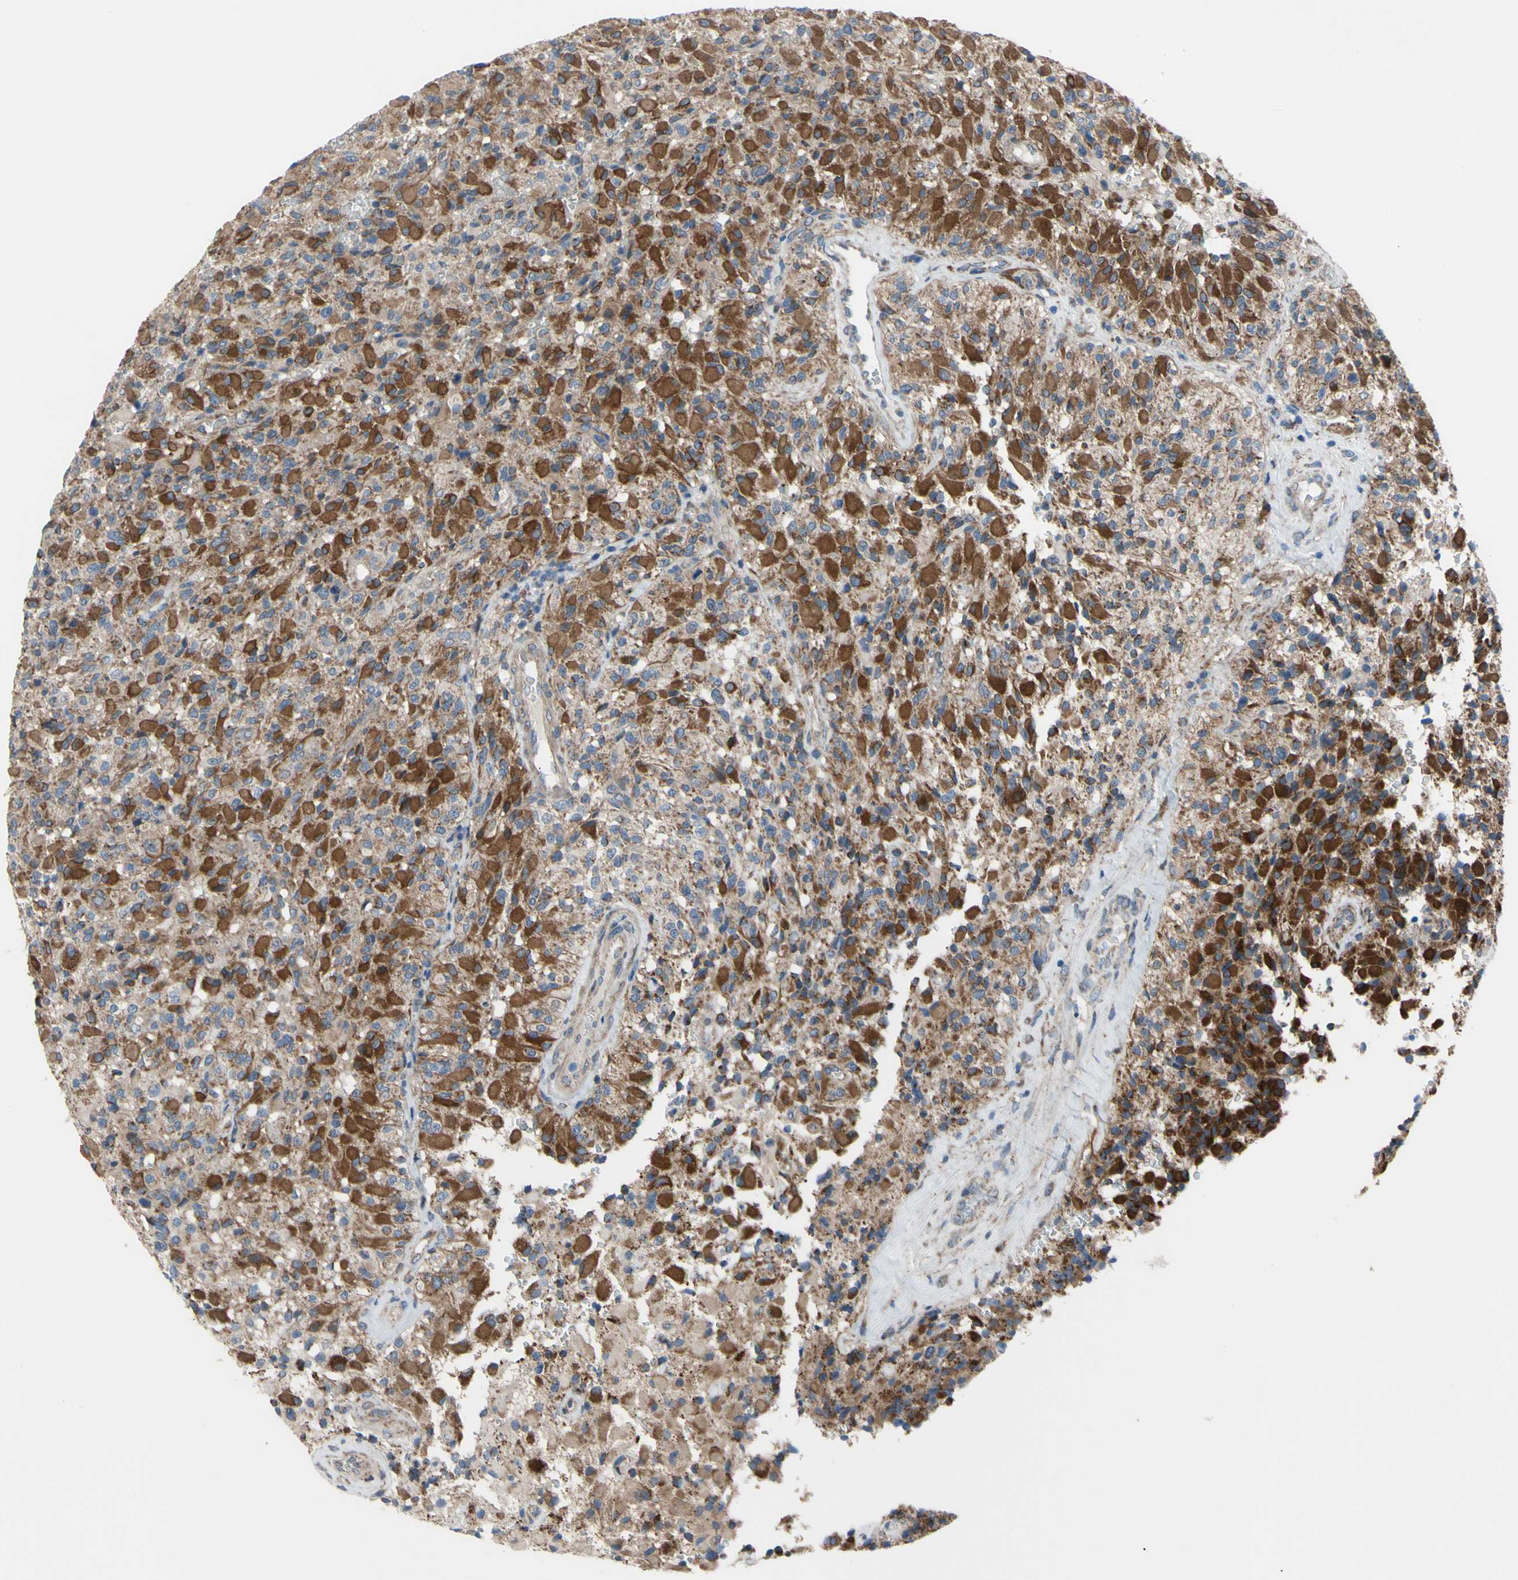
{"staining": {"intensity": "strong", "quantity": "25%-75%", "location": "cytoplasmic/membranous"}, "tissue": "glioma", "cell_type": "Tumor cells", "image_type": "cancer", "snomed": [{"axis": "morphology", "description": "Glioma, malignant, High grade"}, {"axis": "topography", "description": "Brain"}], "caption": "Protein expression analysis of human high-grade glioma (malignant) reveals strong cytoplasmic/membranous positivity in about 25%-75% of tumor cells. (DAB IHC, brown staining for protein, blue staining for nuclei).", "gene": "GRAMD2B", "patient": {"sex": "male", "age": 71}}